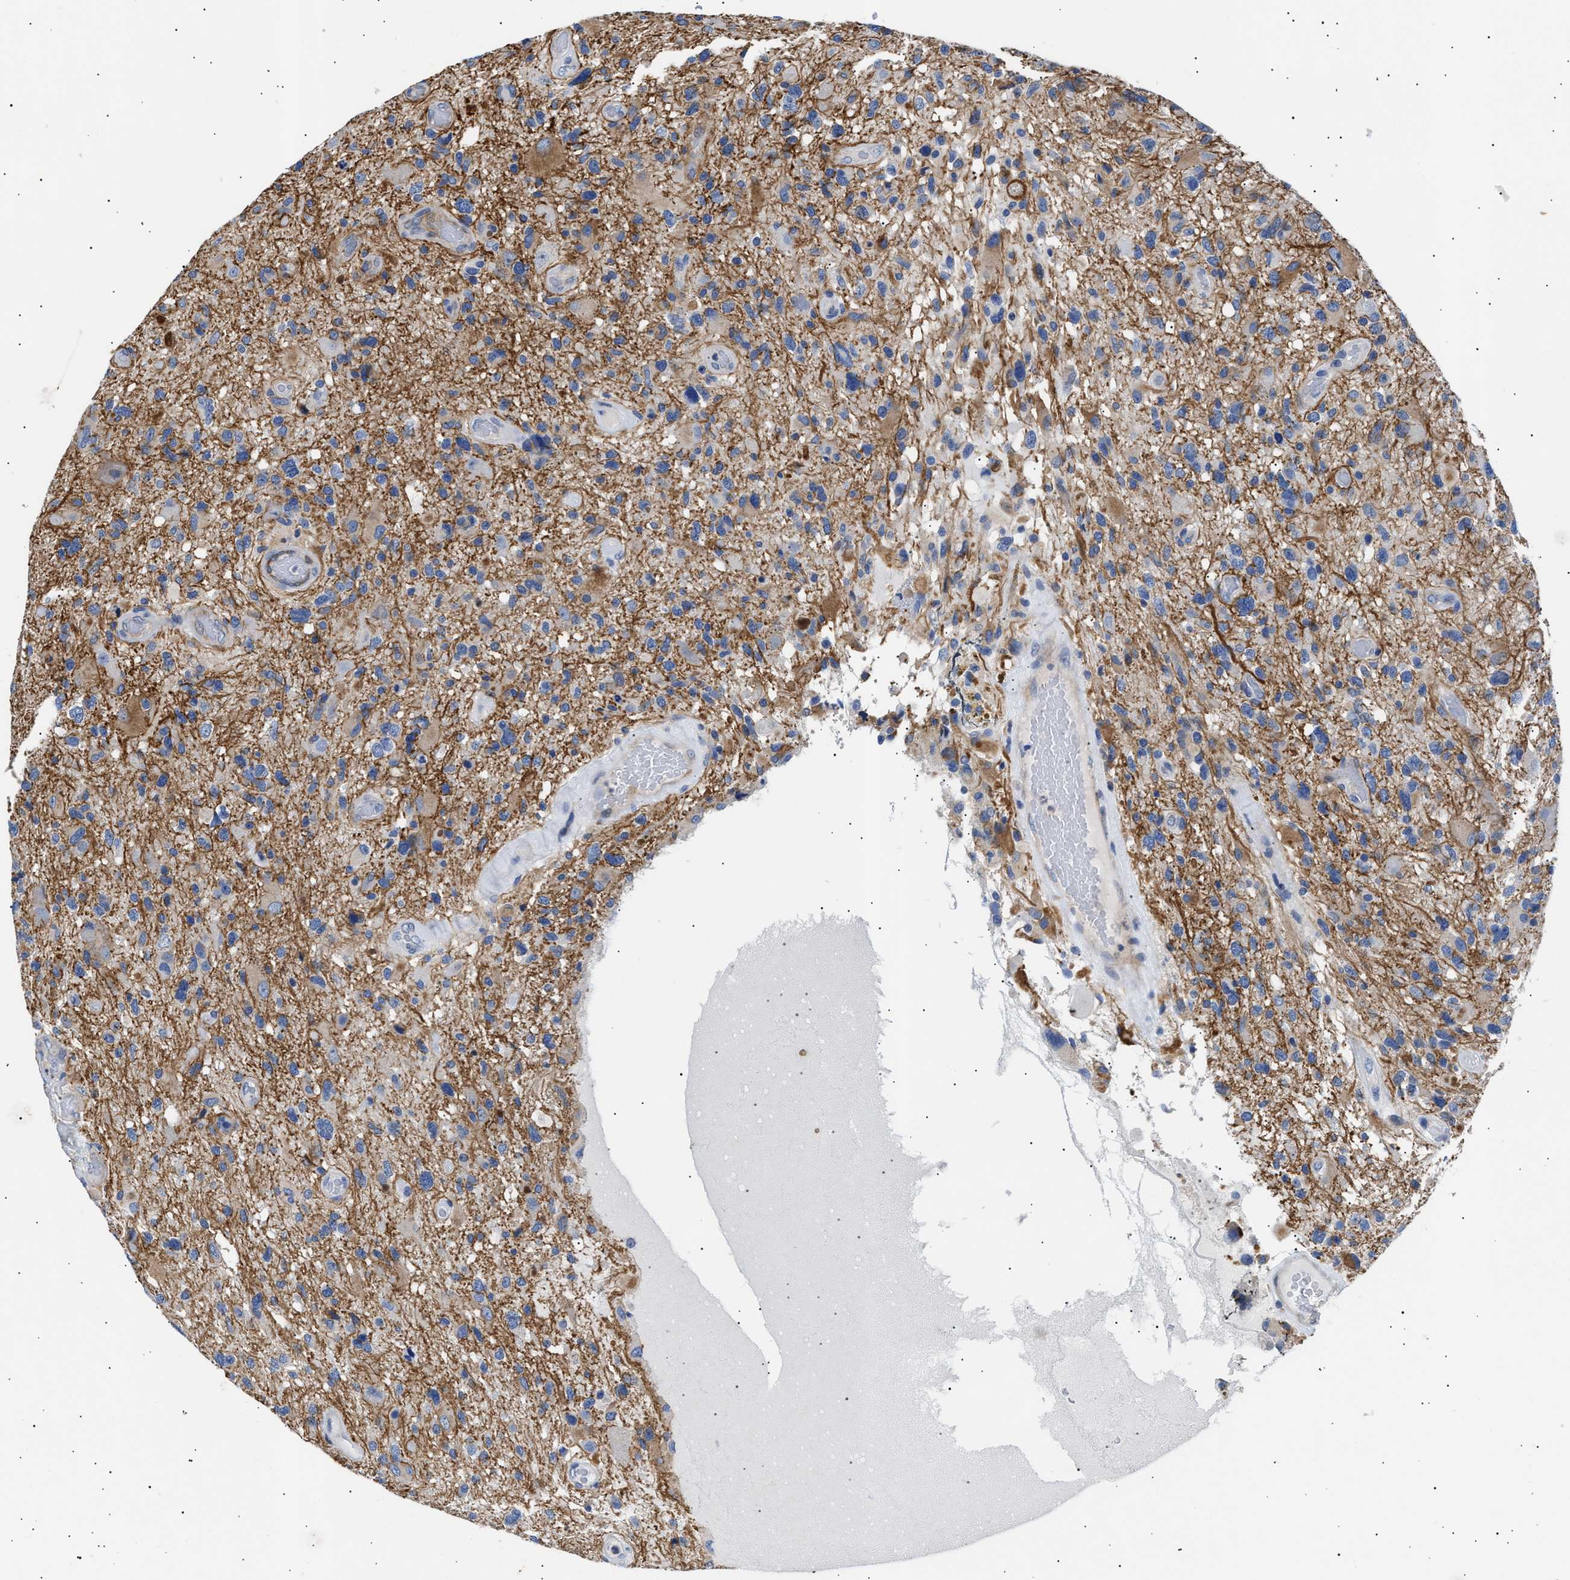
{"staining": {"intensity": "weak", "quantity": "<25%", "location": "cytoplasmic/membranous"}, "tissue": "glioma", "cell_type": "Tumor cells", "image_type": "cancer", "snomed": [{"axis": "morphology", "description": "Glioma, malignant, High grade"}, {"axis": "topography", "description": "Brain"}], "caption": "Immunohistochemistry (IHC) micrograph of neoplastic tissue: glioma stained with DAB (3,3'-diaminobenzidine) displays no significant protein positivity in tumor cells.", "gene": "HEMGN", "patient": {"sex": "male", "age": 33}}